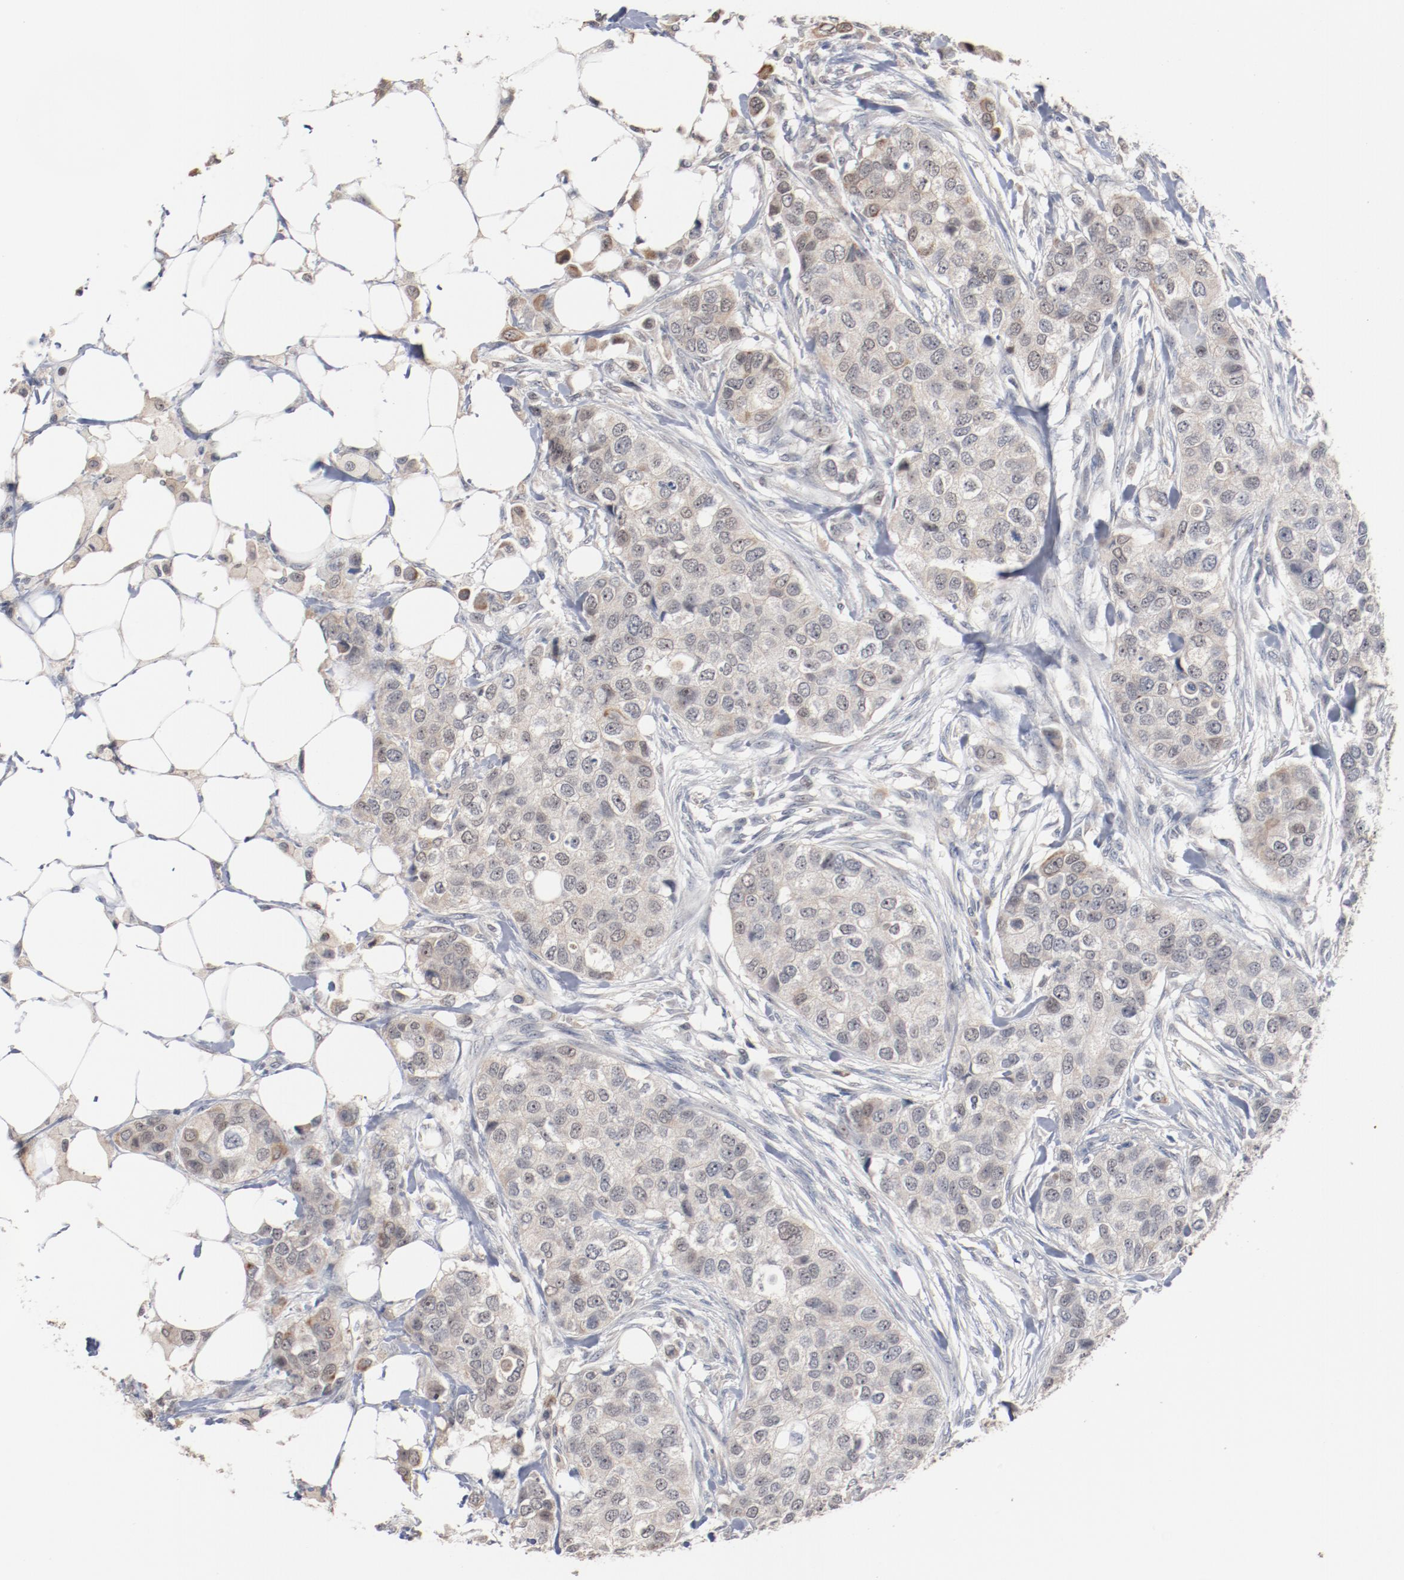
{"staining": {"intensity": "weak", "quantity": "<25%", "location": "cytoplasmic/membranous"}, "tissue": "breast cancer", "cell_type": "Tumor cells", "image_type": "cancer", "snomed": [{"axis": "morphology", "description": "Normal tissue, NOS"}, {"axis": "morphology", "description": "Duct carcinoma"}, {"axis": "topography", "description": "Breast"}], "caption": "High magnification brightfield microscopy of breast cancer stained with DAB (brown) and counterstained with hematoxylin (blue): tumor cells show no significant staining.", "gene": "ERICH1", "patient": {"sex": "female", "age": 49}}